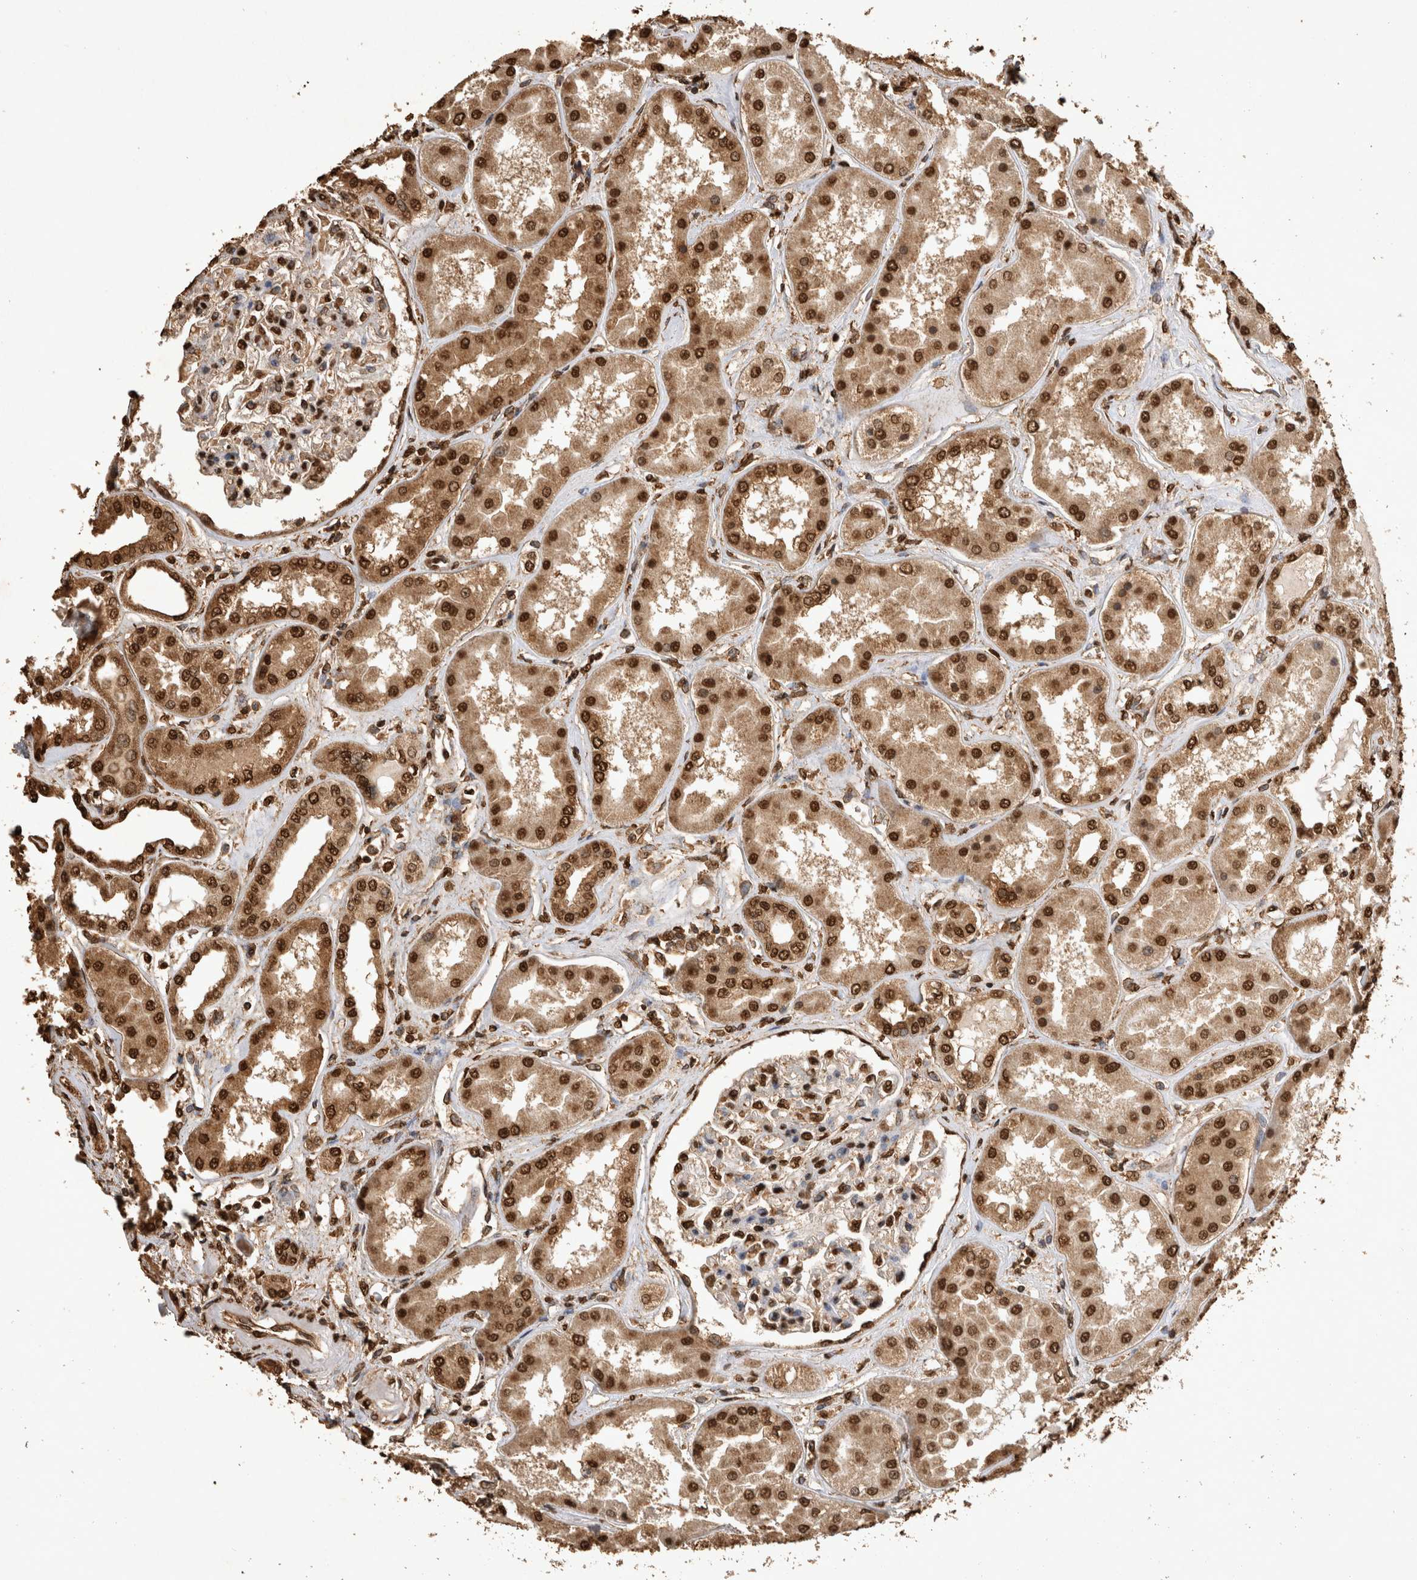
{"staining": {"intensity": "strong", "quantity": "25%-75%", "location": "cytoplasmic/membranous,nuclear"}, "tissue": "kidney", "cell_type": "Cells in glomeruli", "image_type": "normal", "snomed": [{"axis": "morphology", "description": "Normal tissue, NOS"}, {"axis": "topography", "description": "Kidney"}], "caption": "Kidney stained for a protein (brown) displays strong cytoplasmic/membranous,nuclear positive expression in about 25%-75% of cells in glomeruli.", "gene": "OAS2", "patient": {"sex": "female", "age": 56}}